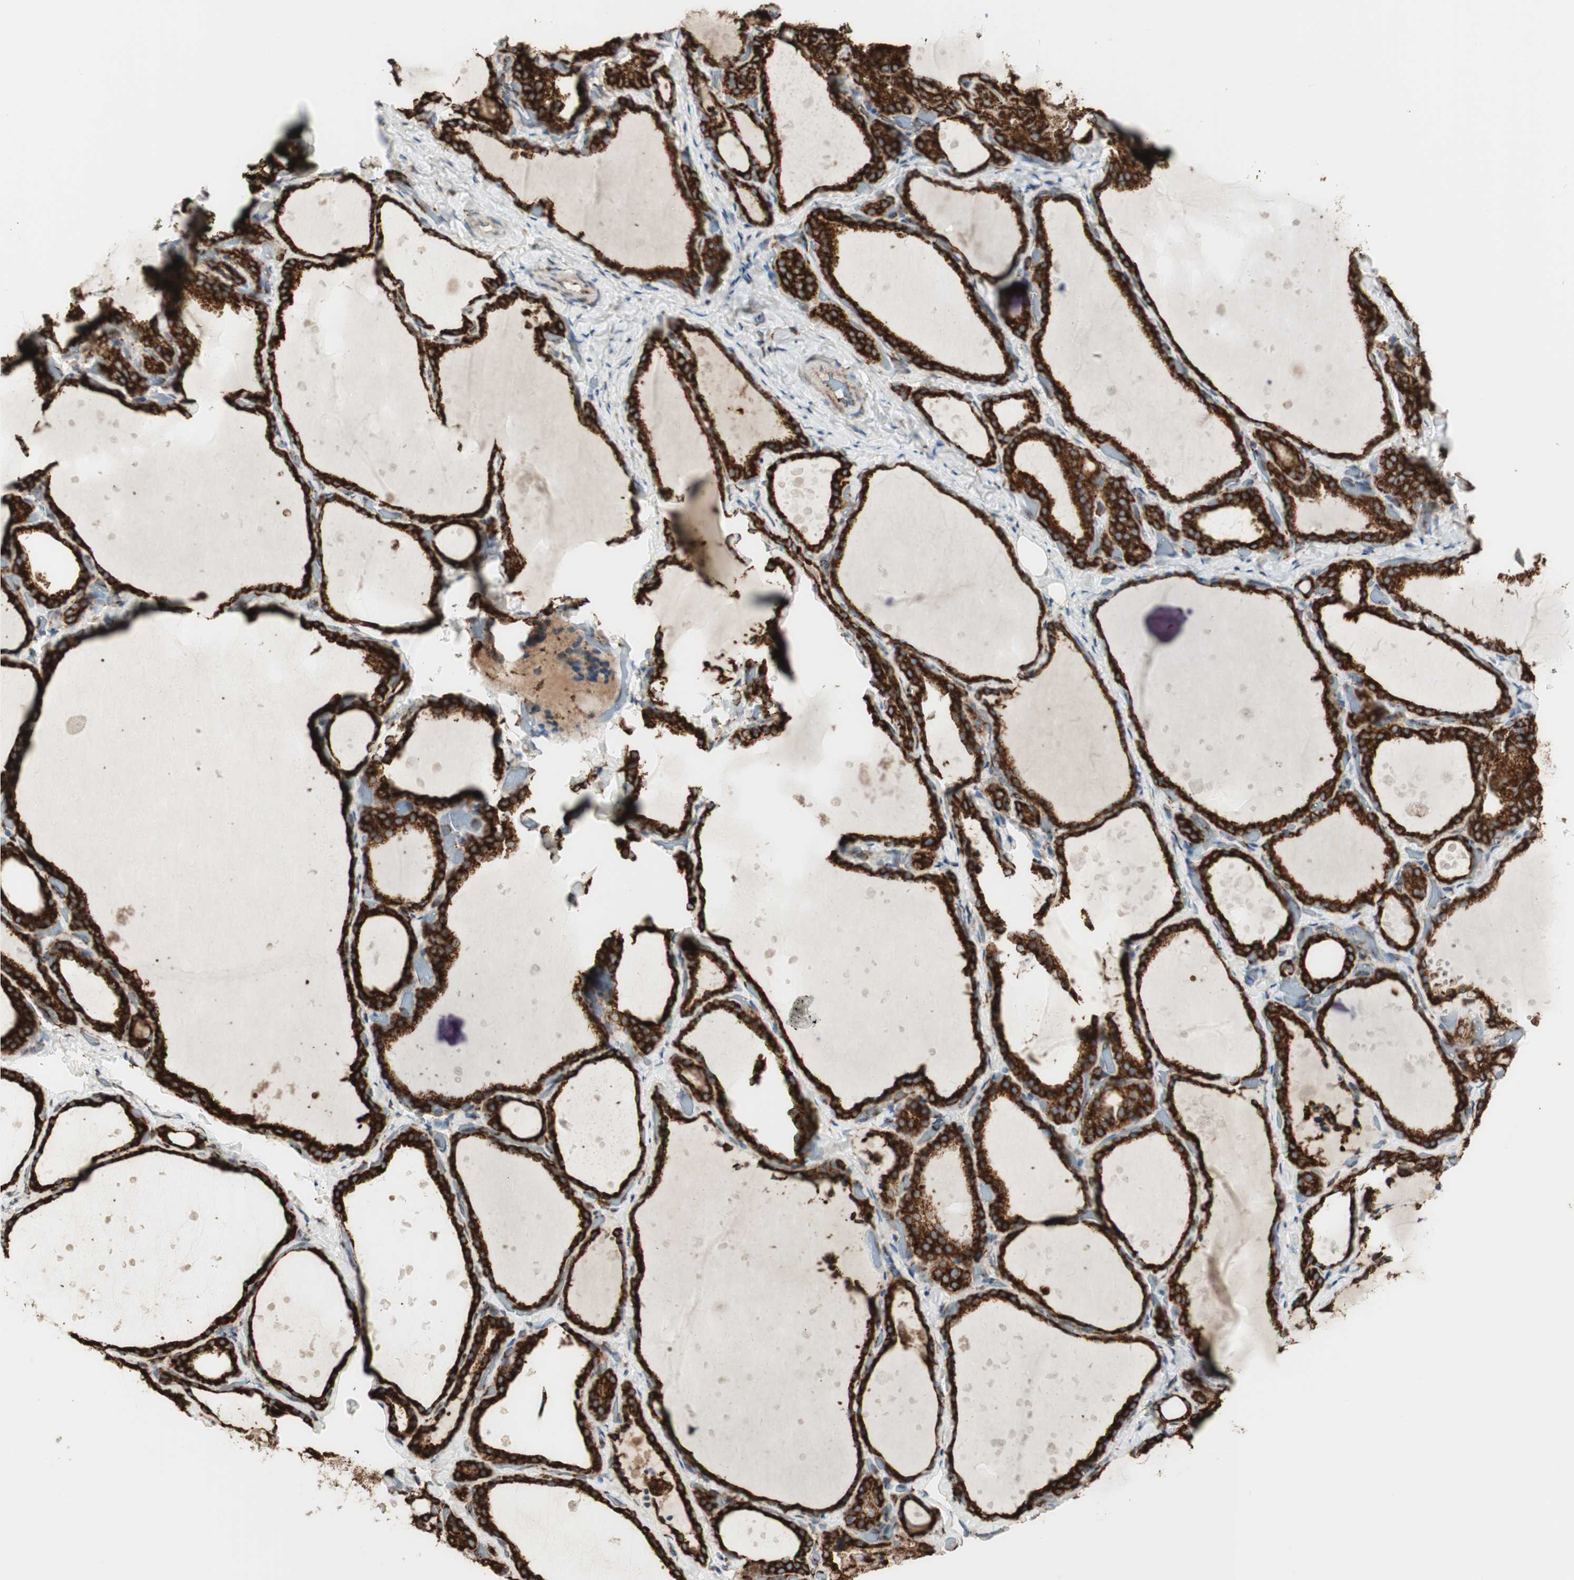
{"staining": {"intensity": "strong", "quantity": ">75%", "location": "cytoplasmic/membranous"}, "tissue": "thyroid gland", "cell_type": "Glandular cells", "image_type": "normal", "snomed": [{"axis": "morphology", "description": "Normal tissue, NOS"}, {"axis": "topography", "description": "Thyroid gland"}], "caption": "This histopathology image shows IHC staining of unremarkable human thyroid gland, with high strong cytoplasmic/membranous expression in about >75% of glandular cells.", "gene": "RRBP1", "patient": {"sex": "female", "age": 44}}